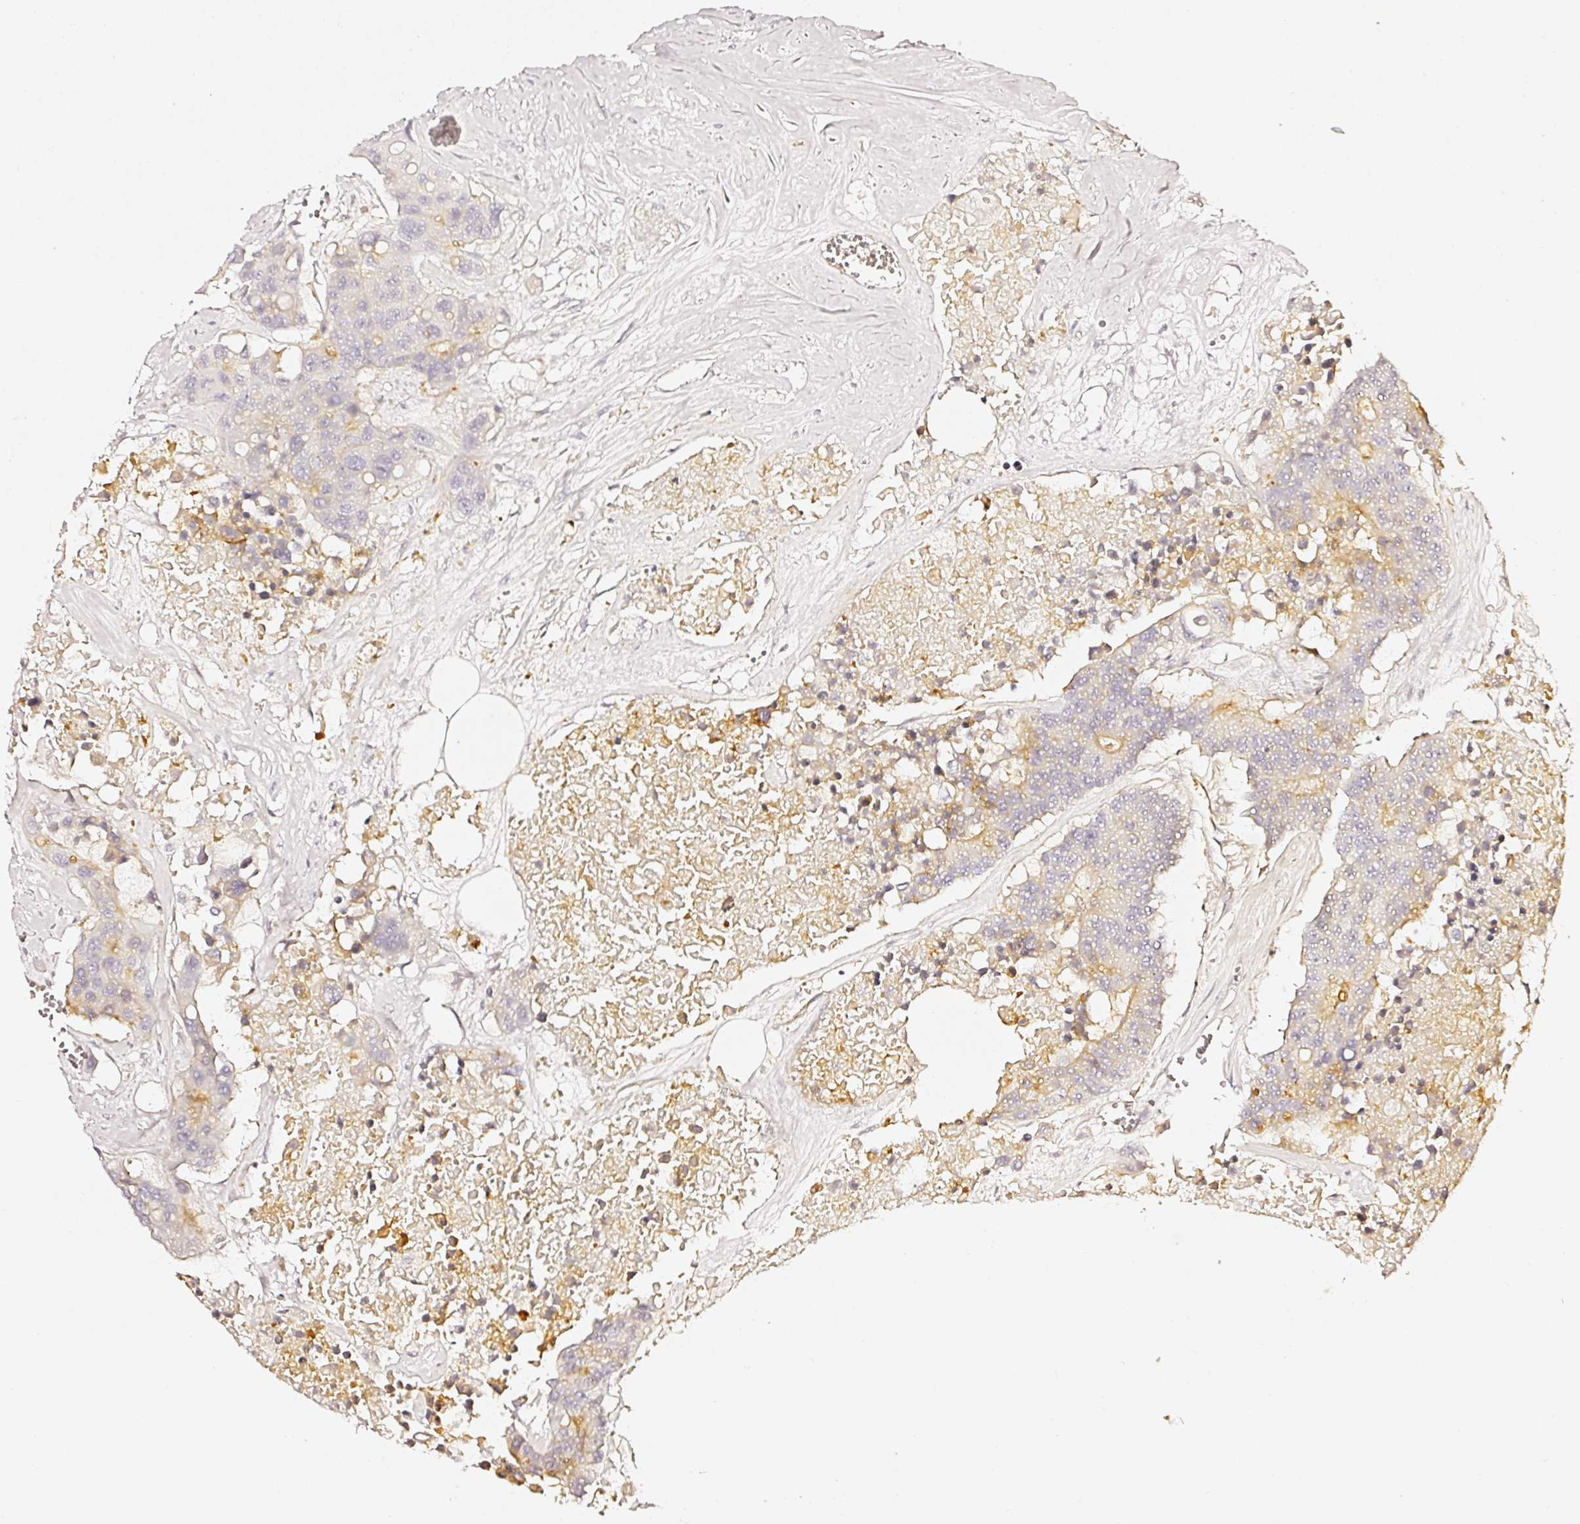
{"staining": {"intensity": "weak", "quantity": "<25%", "location": "cytoplasmic/membranous"}, "tissue": "colorectal cancer", "cell_type": "Tumor cells", "image_type": "cancer", "snomed": [{"axis": "morphology", "description": "Adenocarcinoma, NOS"}, {"axis": "topography", "description": "Colon"}], "caption": "DAB immunohistochemical staining of colorectal cancer reveals no significant positivity in tumor cells. (DAB IHC with hematoxylin counter stain).", "gene": "CD47", "patient": {"sex": "male", "age": 77}}